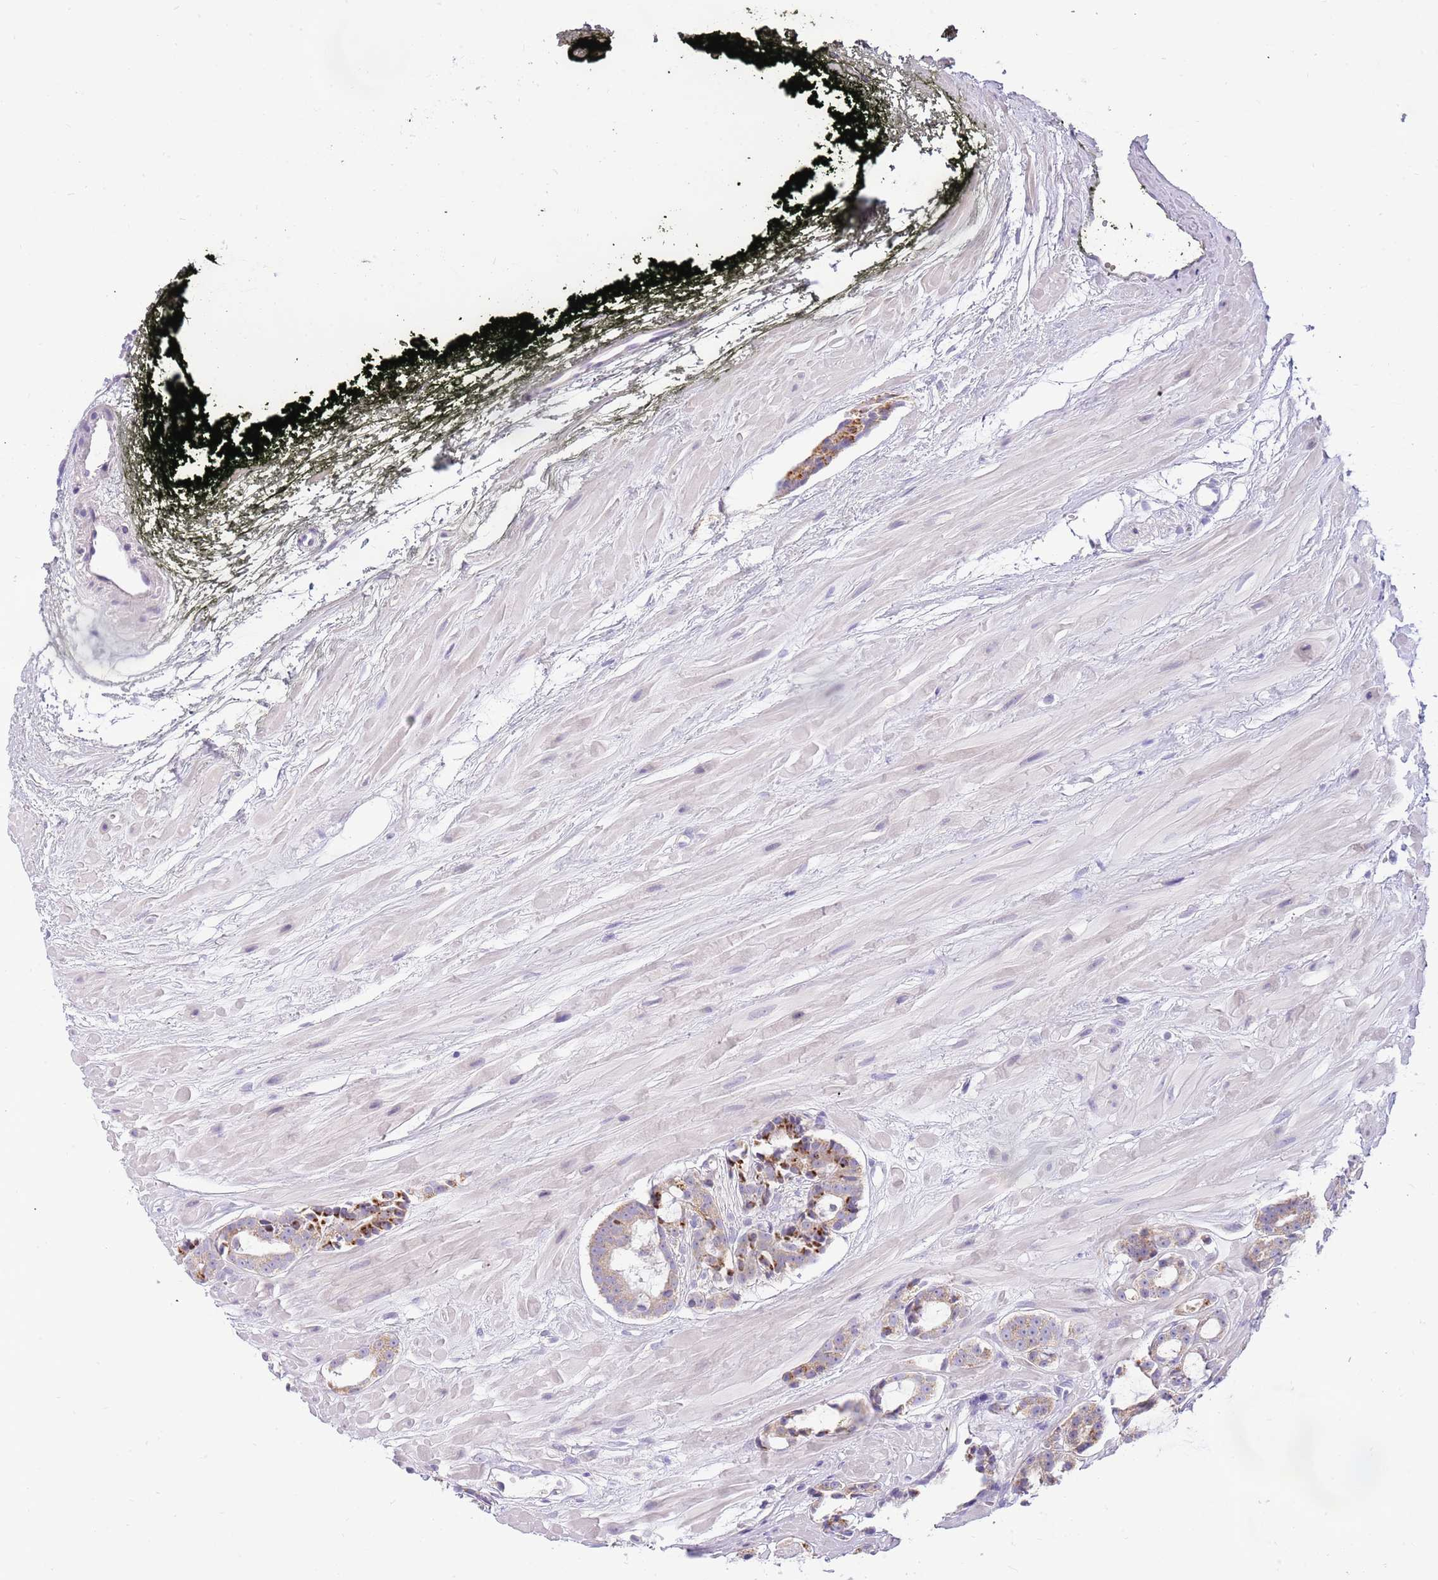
{"staining": {"intensity": "moderate", "quantity": "<25%", "location": "cytoplasmic/membranous"}, "tissue": "prostate cancer", "cell_type": "Tumor cells", "image_type": "cancer", "snomed": [{"axis": "morphology", "description": "Adenocarcinoma, High grade"}, {"axis": "topography", "description": "Prostate"}], "caption": "Immunohistochemistry (IHC) image of neoplastic tissue: prostate high-grade adenocarcinoma stained using immunohistochemistry (IHC) demonstrates low levels of moderate protein expression localized specifically in the cytoplasmic/membranous of tumor cells, appearing as a cytoplasmic/membranous brown color.", "gene": "DNAJA3", "patient": {"sex": "male", "age": 71}}